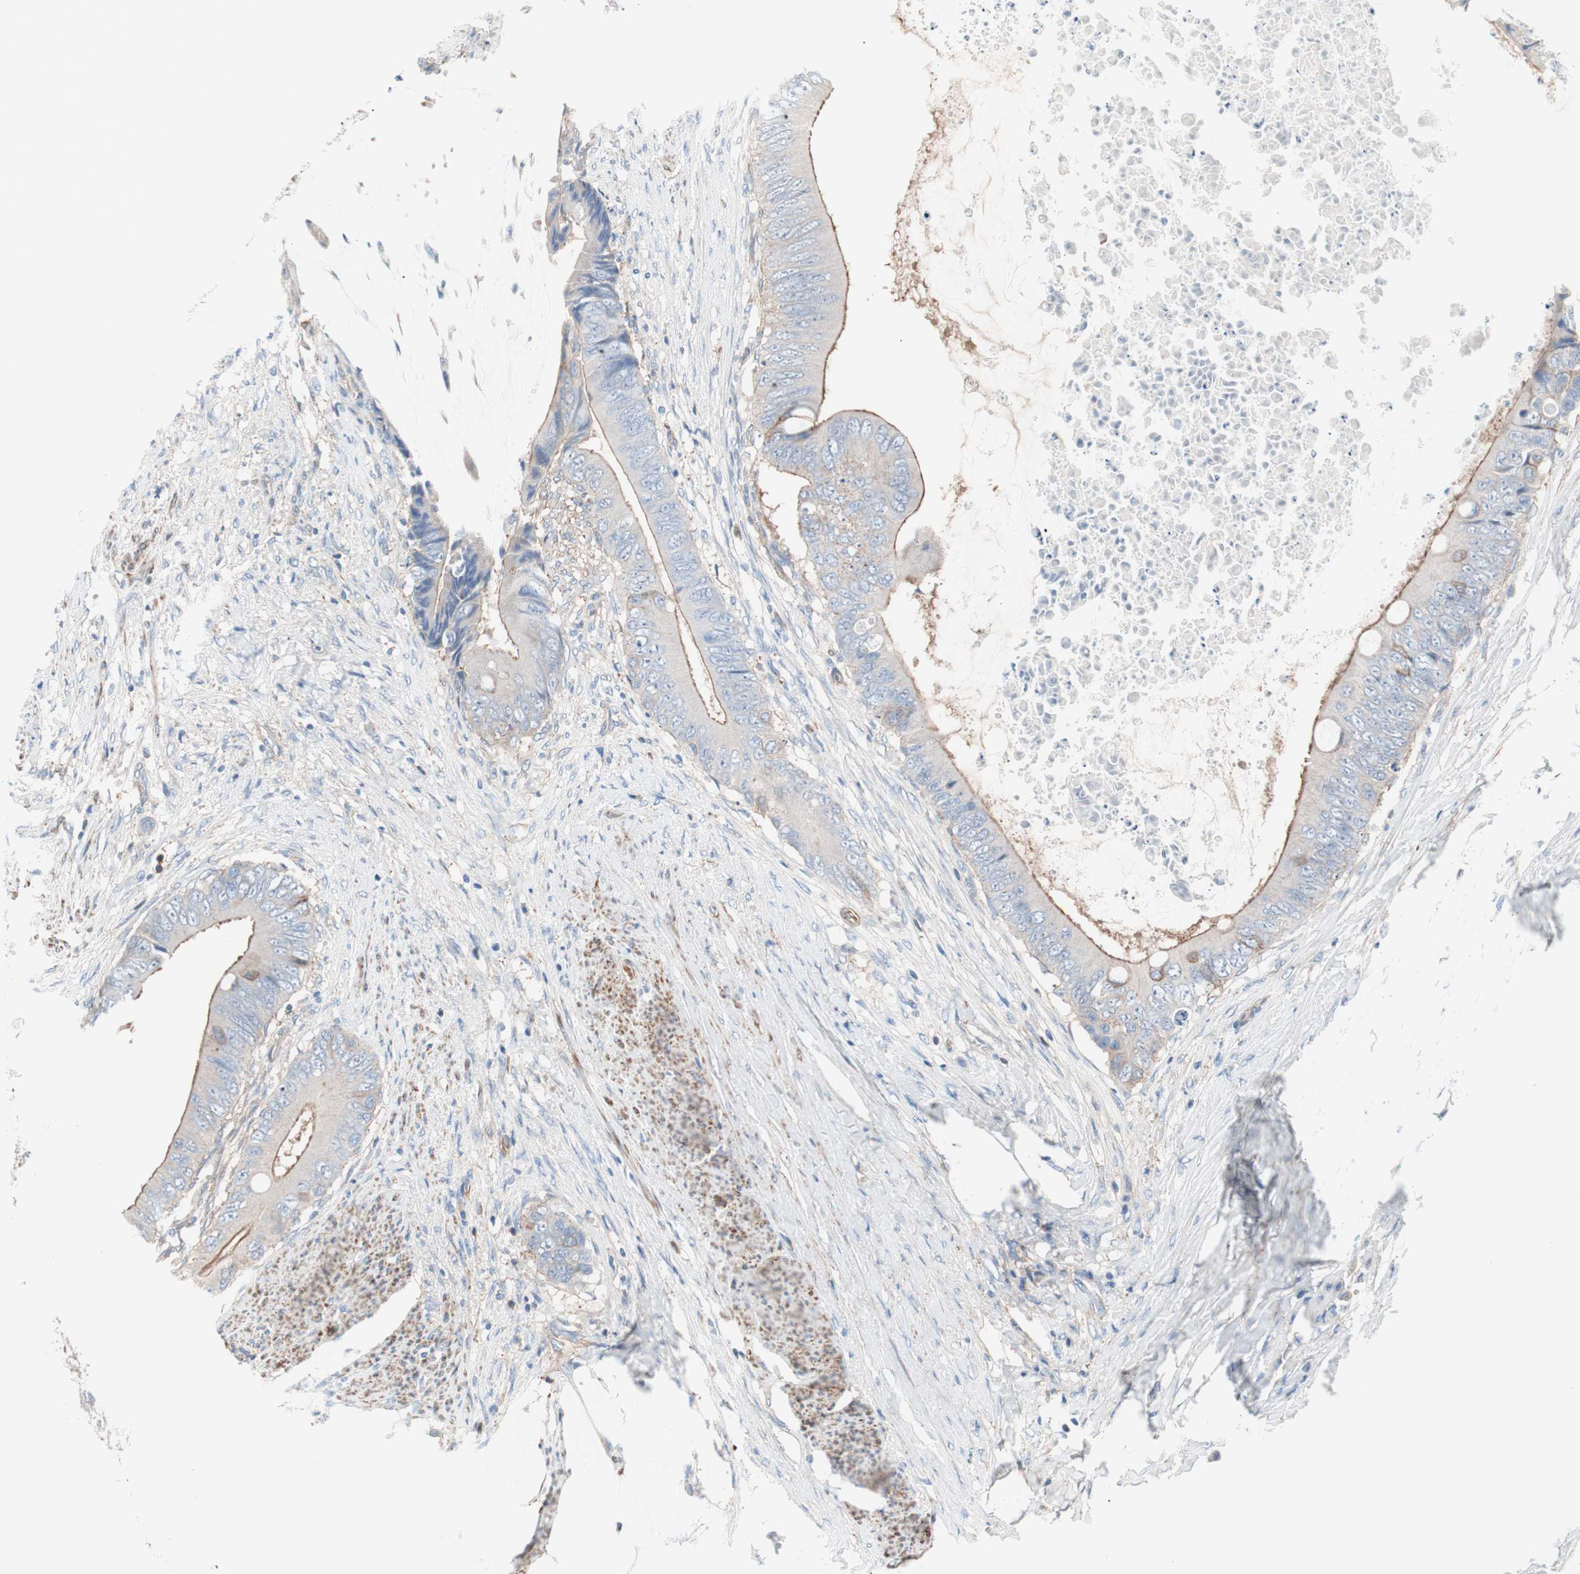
{"staining": {"intensity": "weak", "quantity": "<25%", "location": "cytoplasmic/membranous"}, "tissue": "colorectal cancer", "cell_type": "Tumor cells", "image_type": "cancer", "snomed": [{"axis": "morphology", "description": "Normal tissue, NOS"}, {"axis": "morphology", "description": "Adenocarcinoma, NOS"}, {"axis": "topography", "description": "Rectum"}, {"axis": "topography", "description": "Peripheral nerve tissue"}], "caption": "Adenocarcinoma (colorectal) stained for a protein using IHC displays no expression tumor cells.", "gene": "GPR160", "patient": {"sex": "female", "age": 77}}